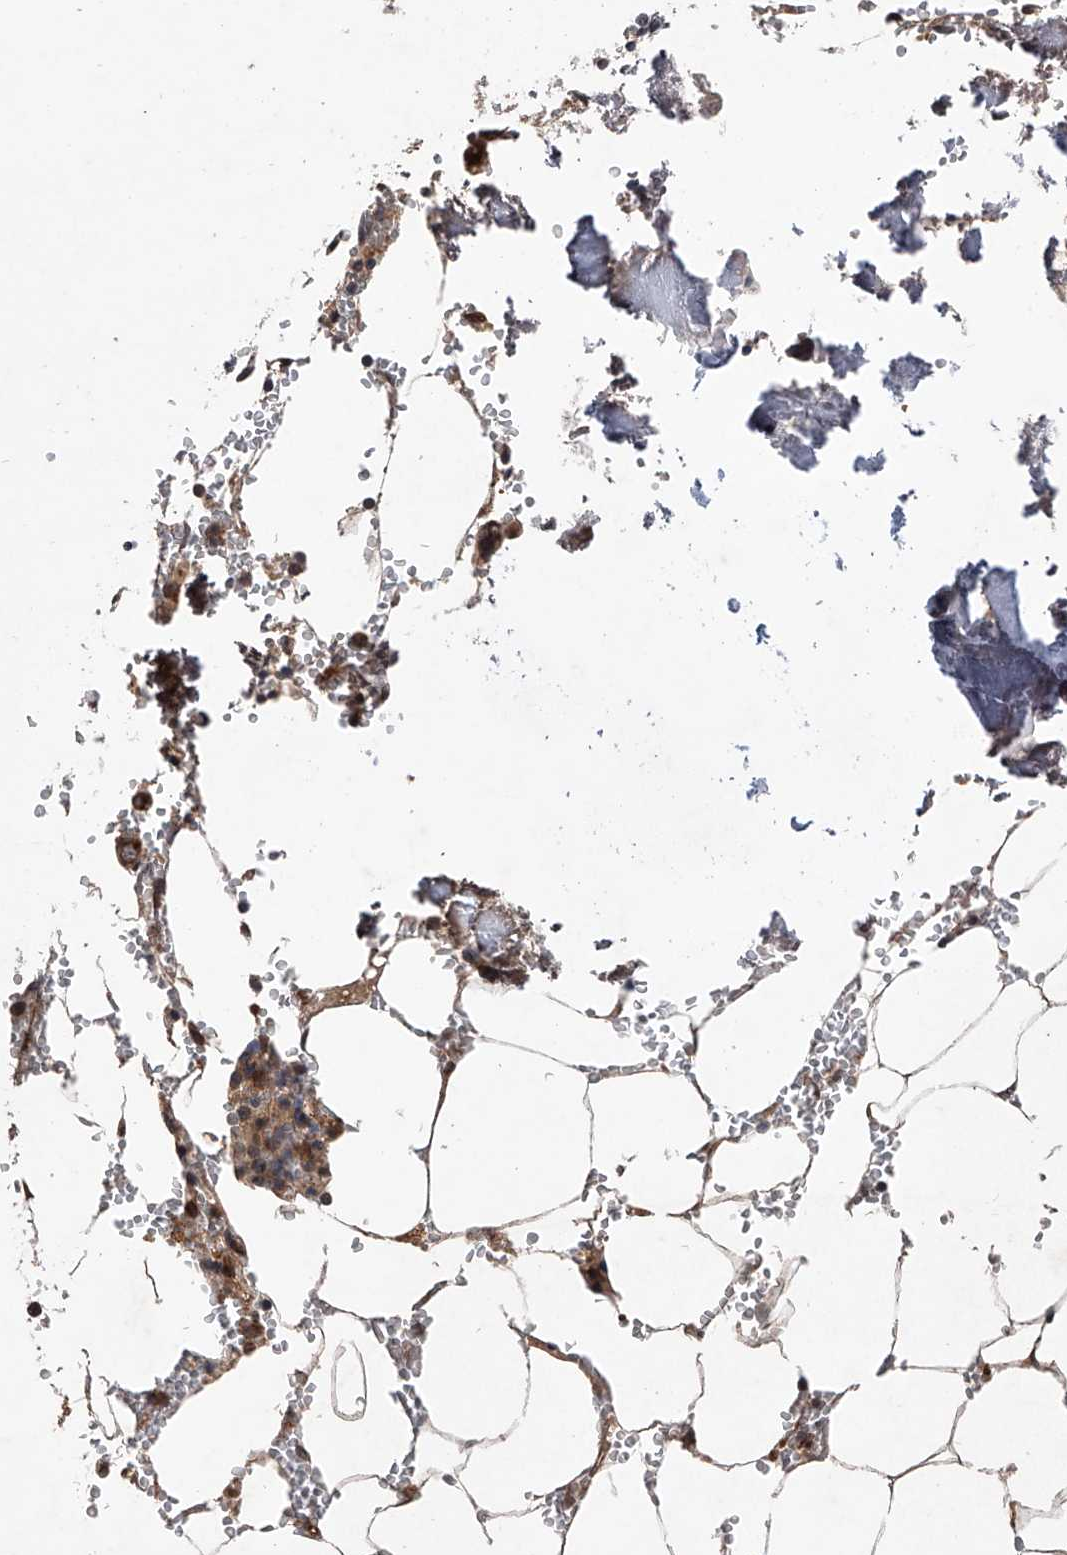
{"staining": {"intensity": "moderate", "quantity": "25%-75%", "location": "cytoplasmic/membranous"}, "tissue": "bone marrow", "cell_type": "Hematopoietic cells", "image_type": "normal", "snomed": [{"axis": "morphology", "description": "Normal tissue, NOS"}, {"axis": "topography", "description": "Bone marrow"}], "caption": "Bone marrow stained with IHC demonstrates moderate cytoplasmic/membranous expression in approximately 25%-75% of hematopoietic cells. The protein of interest is shown in brown color, while the nuclei are stained blue.", "gene": "MAP3K11", "patient": {"sex": "male", "age": 70}}